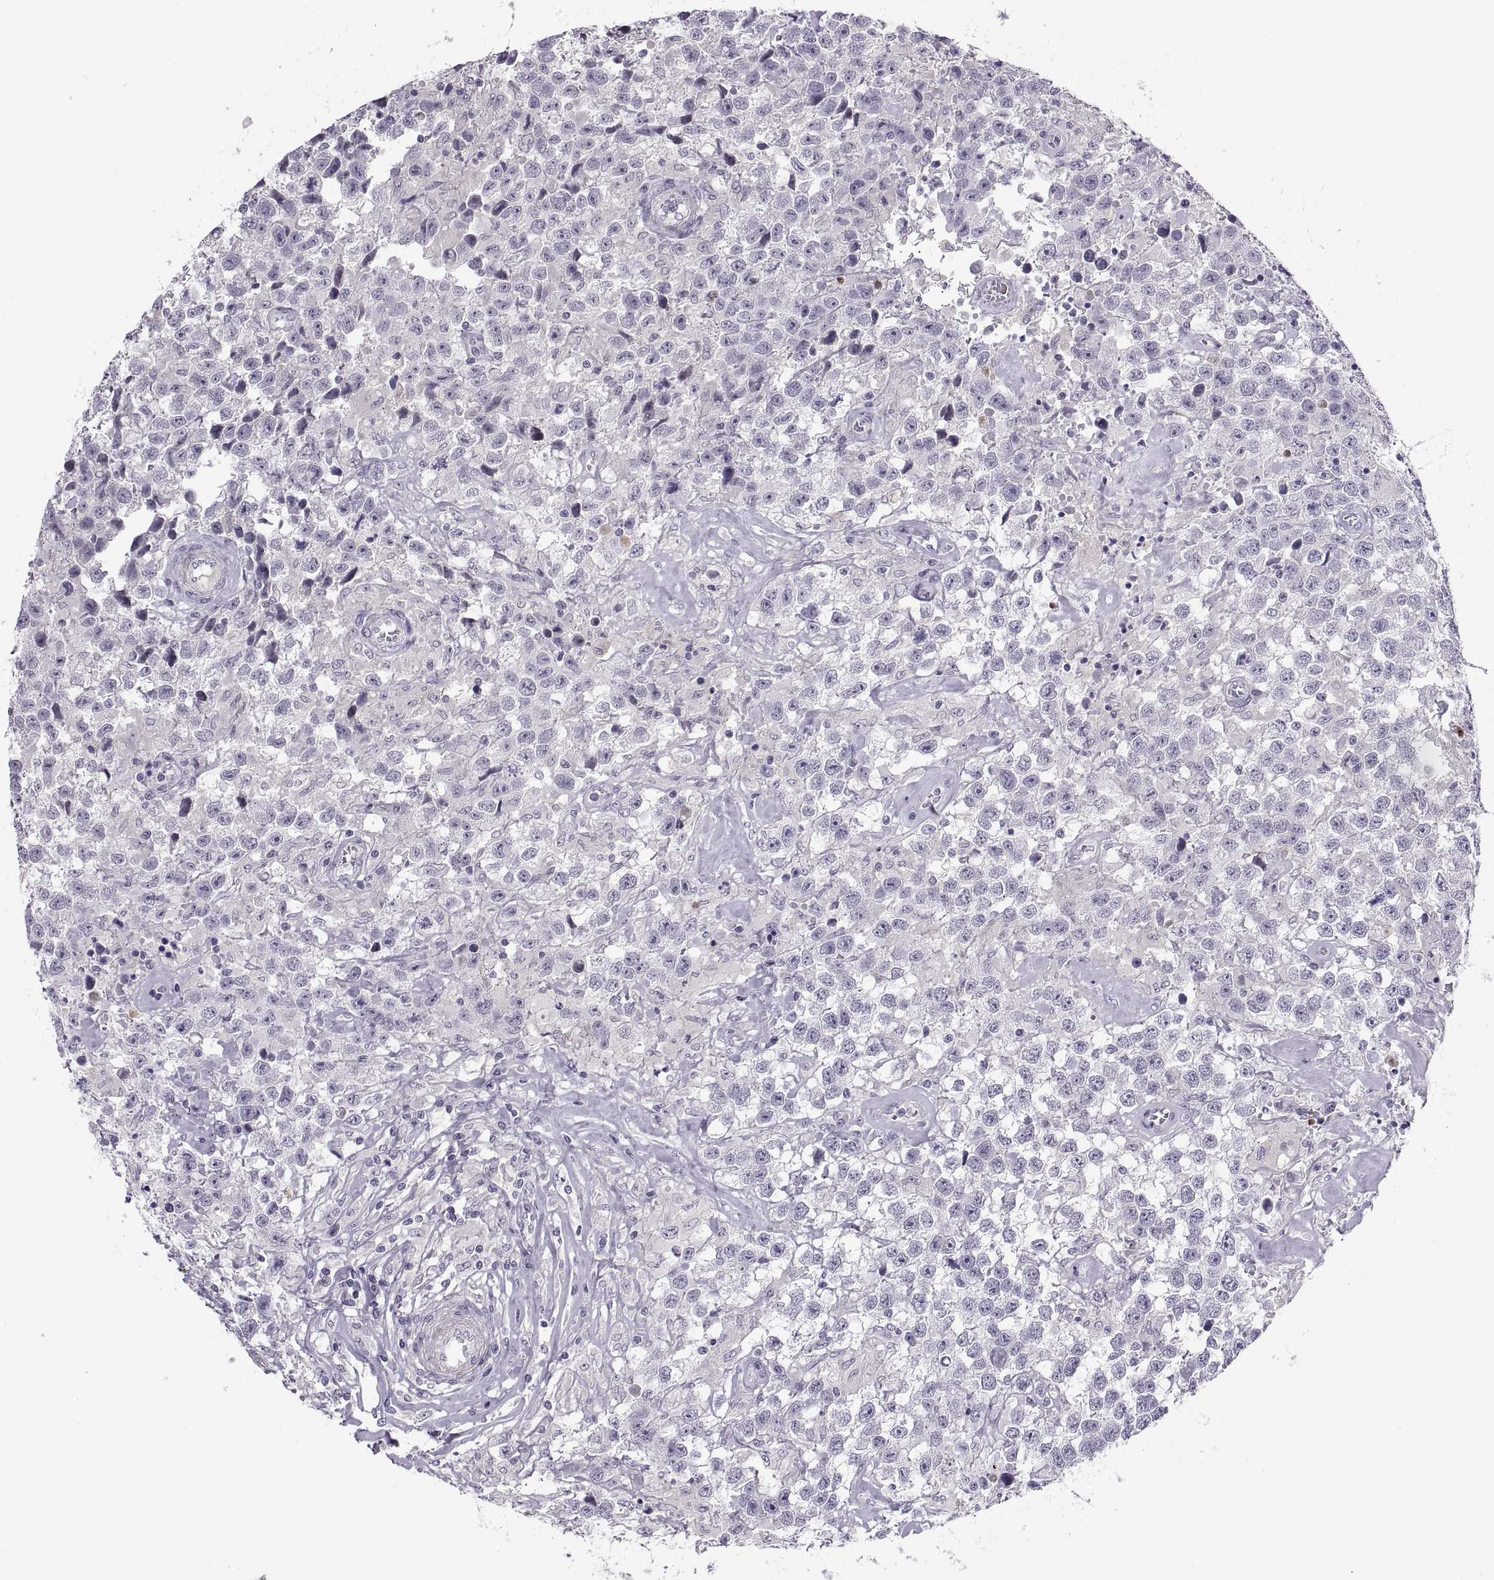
{"staining": {"intensity": "negative", "quantity": "none", "location": "none"}, "tissue": "testis cancer", "cell_type": "Tumor cells", "image_type": "cancer", "snomed": [{"axis": "morphology", "description": "Seminoma, NOS"}, {"axis": "topography", "description": "Testis"}], "caption": "Tumor cells are negative for brown protein staining in testis cancer.", "gene": "CHCT1", "patient": {"sex": "male", "age": 43}}